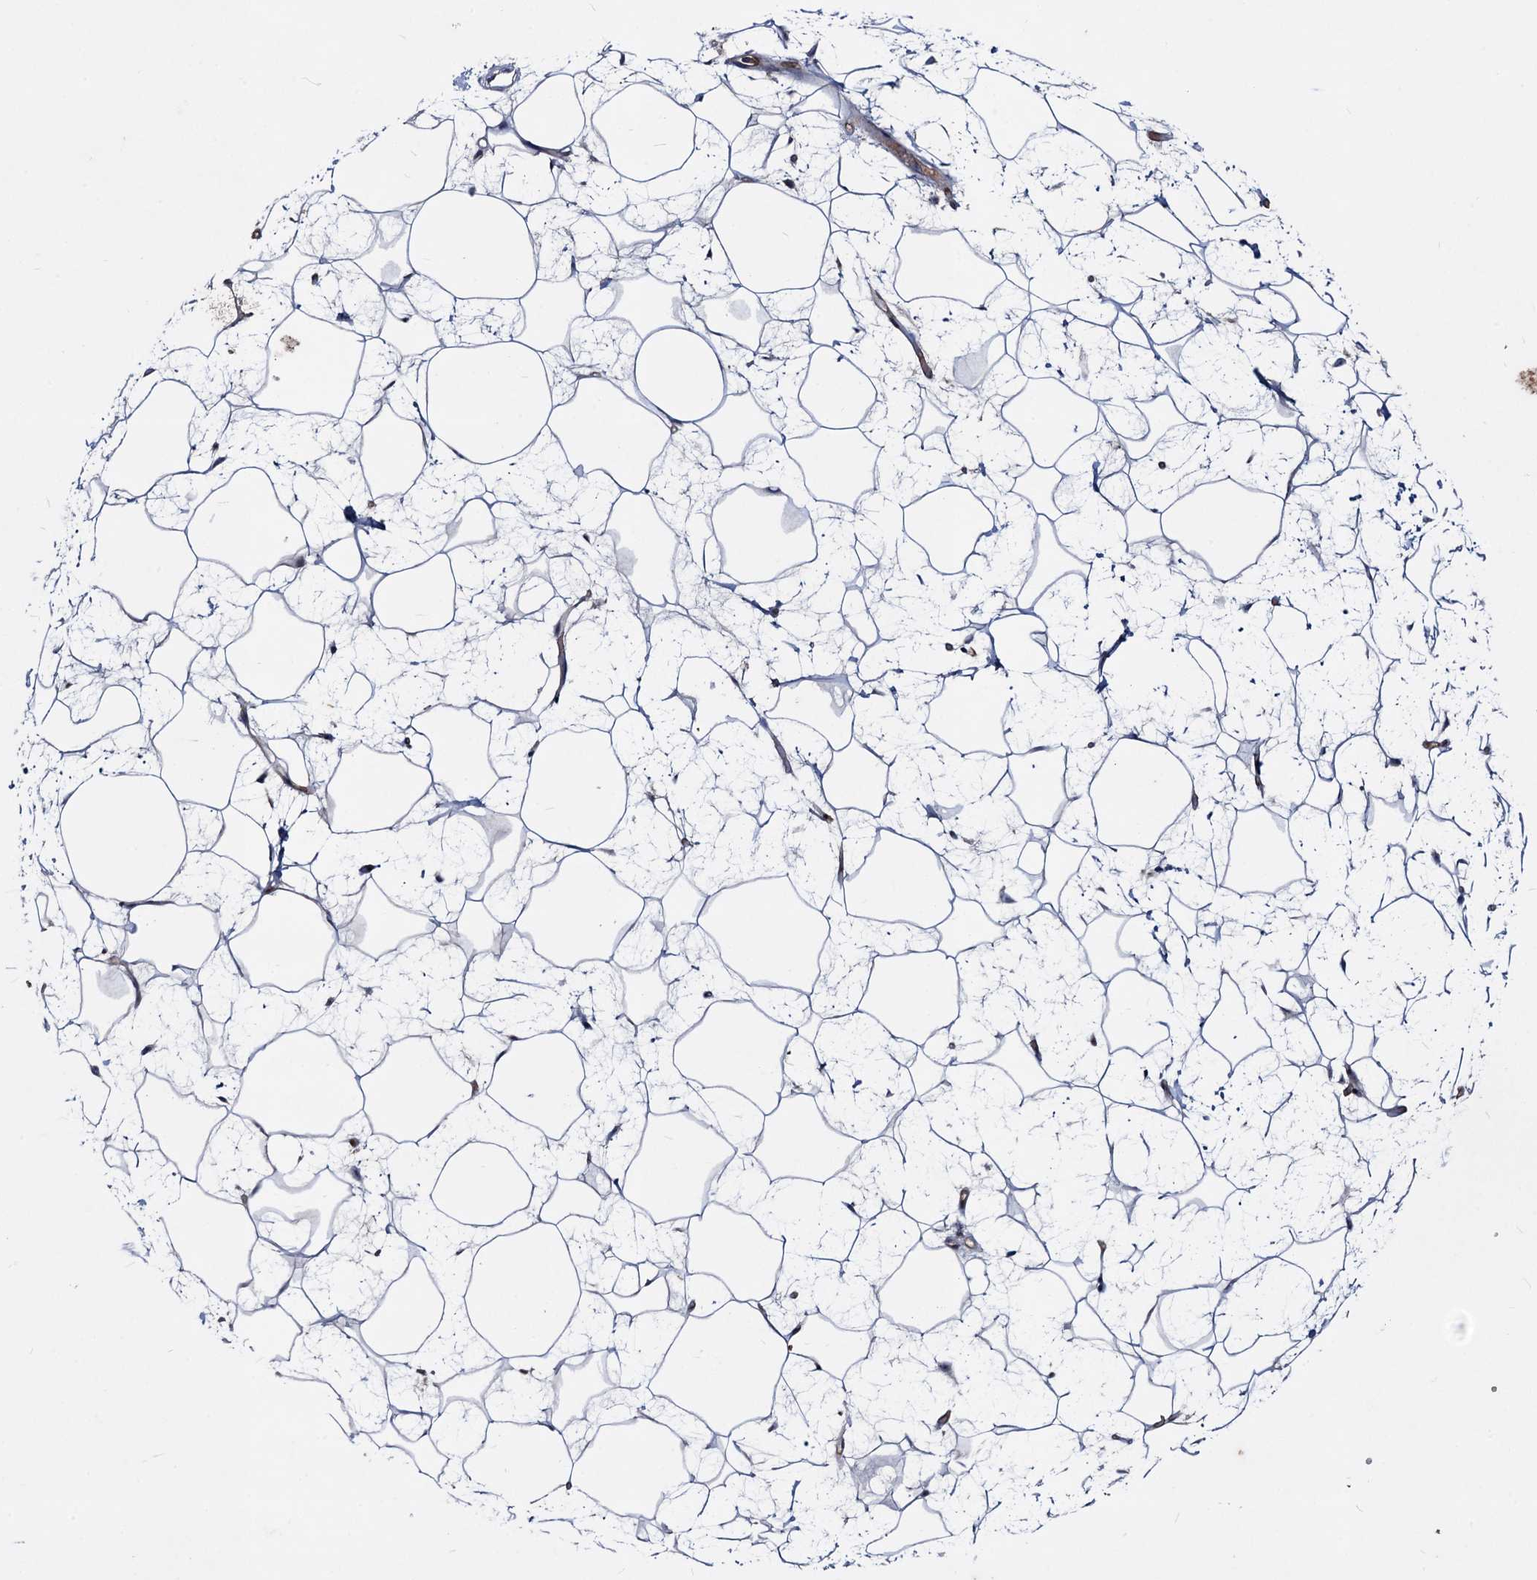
{"staining": {"intensity": "negative", "quantity": "none", "location": "none"}, "tissue": "adipose tissue", "cell_type": "Adipocytes", "image_type": "normal", "snomed": [{"axis": "morphology", "description": "Normal tissue, NOS"}, {"axis": "topography", "description": "Breast"}], "caption": "High power microscopy photomicrograph of an IHC histopathology image of benign adipose tissue, revealing no significant staining in adipocytes.", "gene": "RNF6", "patient": {"sex": "female", "age": 26}}